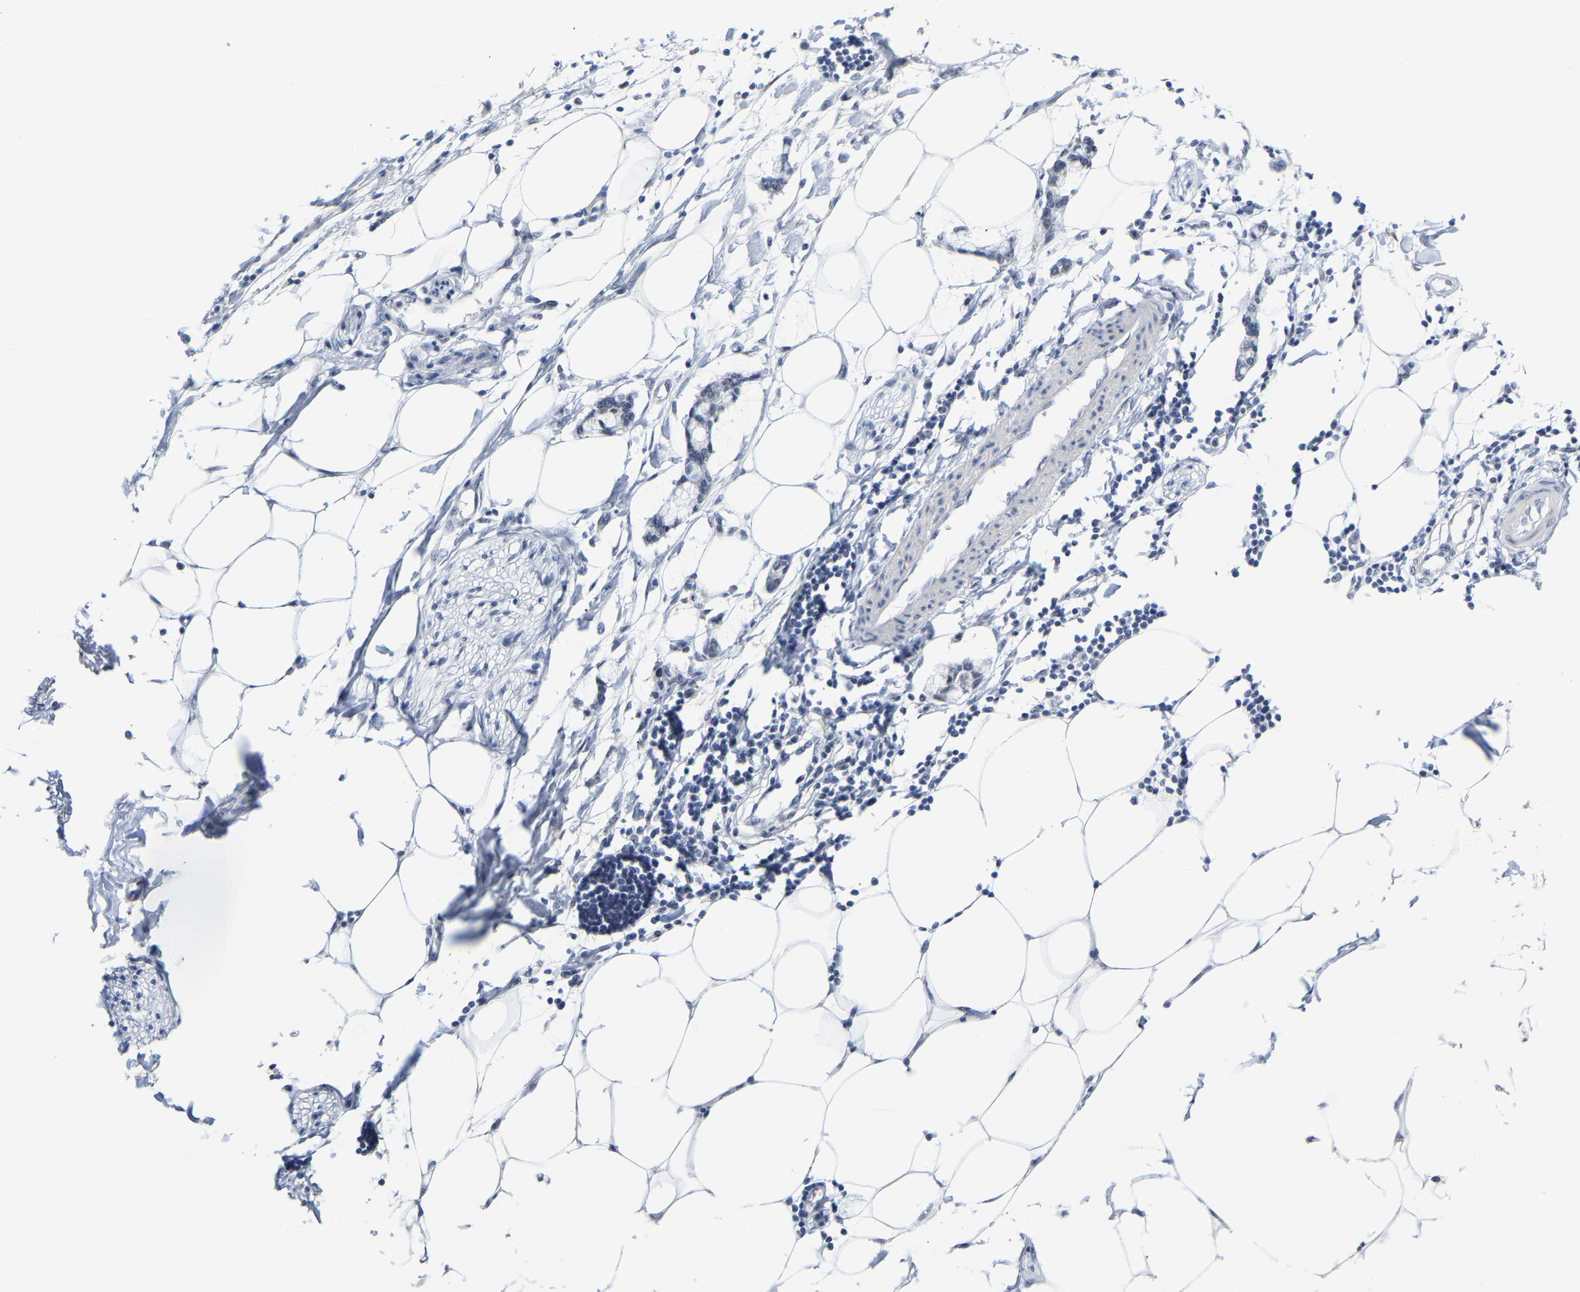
{"staining": {"intensity": "negative", "quantity": "none", "location": "none"}, "tissue": "adipose tissue", "cell_type": "Adipocytes", "image_type": "normal", "snomed": [{"axis": "morphology", "description": "Normal tissue, NOS"}, {"axis": "morphology", "description": "Adenocarcinoma, NOS"}, {"axis": "topography", "description": "Colon"}, {"axis": "topography", "description": "Peripheral nerve tissue"}], "caption": "High power microscopy photomicrograph of an IHC histopathology image of unremarkable adipose tissue, revealing no significant staining in adipocytes. The staining was performed using DAB (3,3'-diaminobenzidine) to visualize the protein expression in brown, while the nuclei were stained in blue with hematoxylin (Magnification: 20x).", "gene": "FAM180A", "patient": {"sex": "male", "age": 14}}